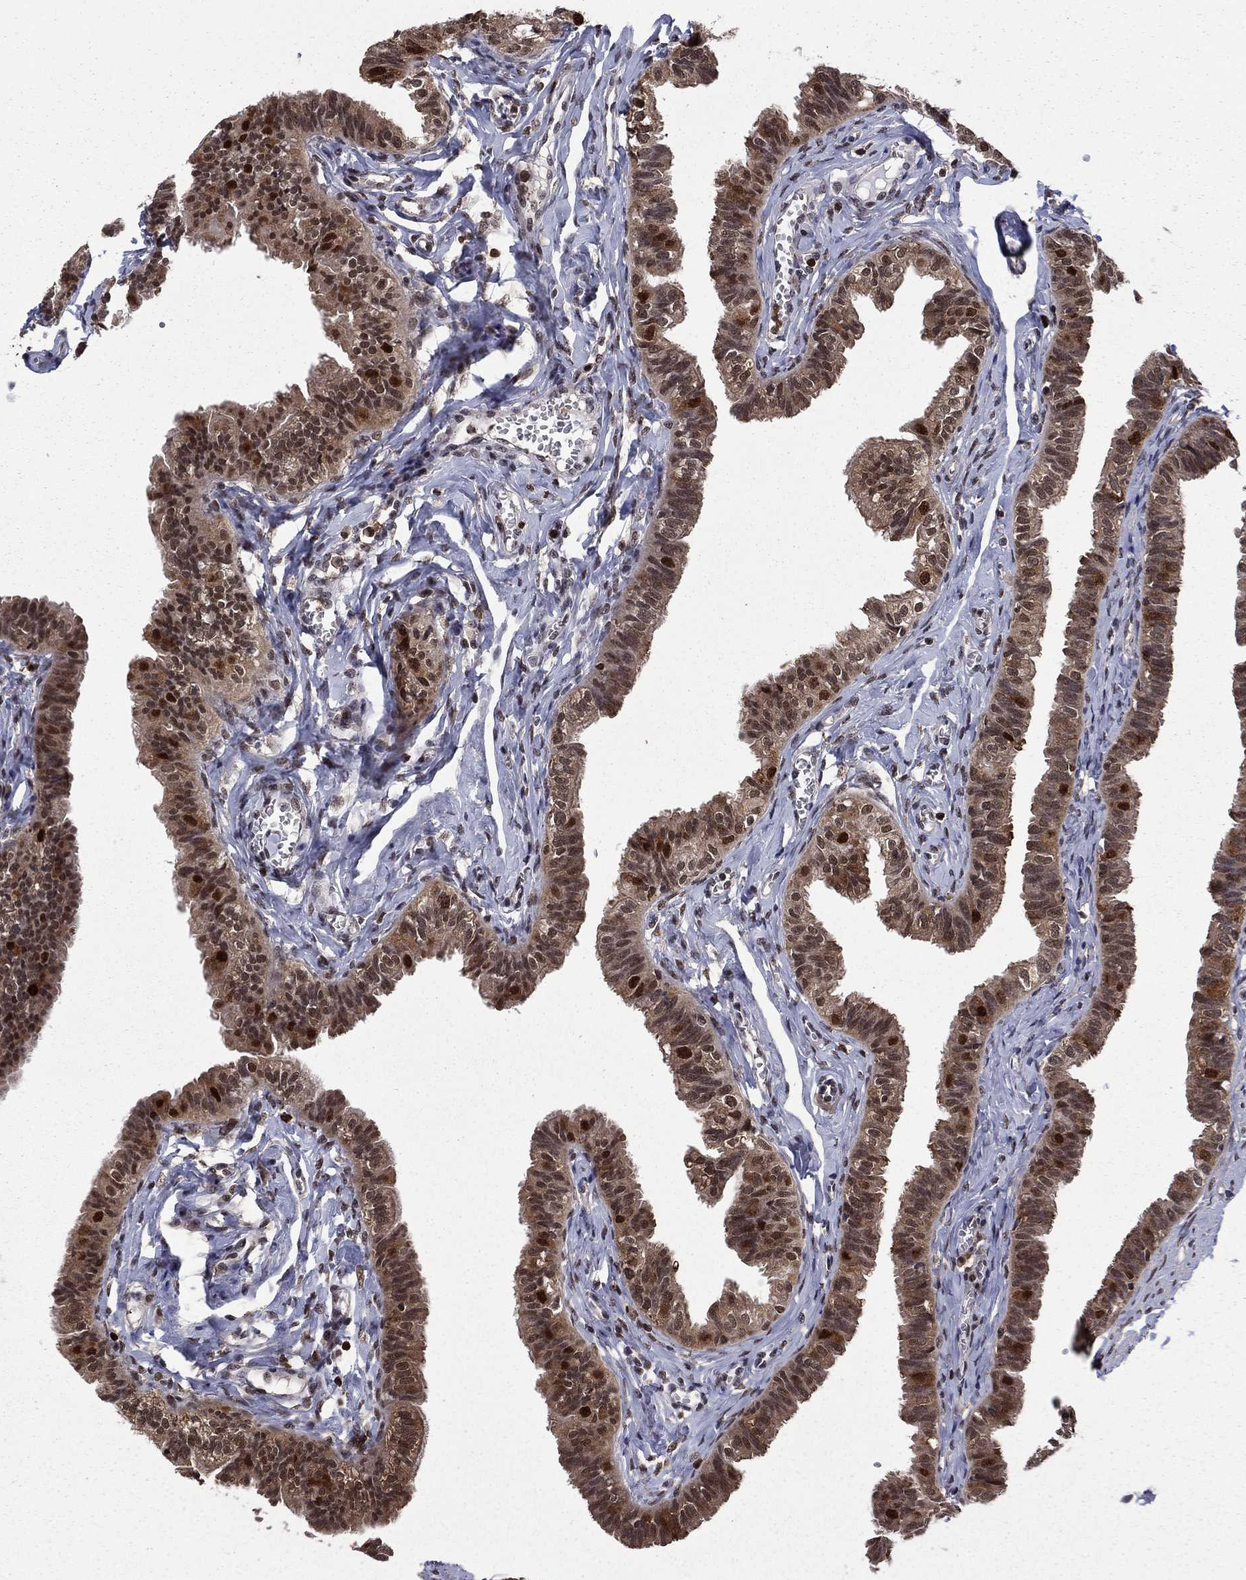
{"staining": {"intensity": "moderate", "quantity": "25%-75%", "location": "cytoplasmic/membranous,nuclear"}, "tissue": "fallopian tube", "cell_type": "Glandular cells", "image_type": "normal", "snomed": [{"axis": "morphology", "description": "Normal tissue, NOS"}, {"axis": "topography", "description": "Fallopian tube"}], "caption": "Immunohistochemical staining of unremarkable human fallopian tube reveals moderate cytoplasmic/membranous,nuclear protein expression in approximately 25%-75% of glandular cells.", "gene": "PSMD2", "patient": {"sex": "female", "age": 54}}